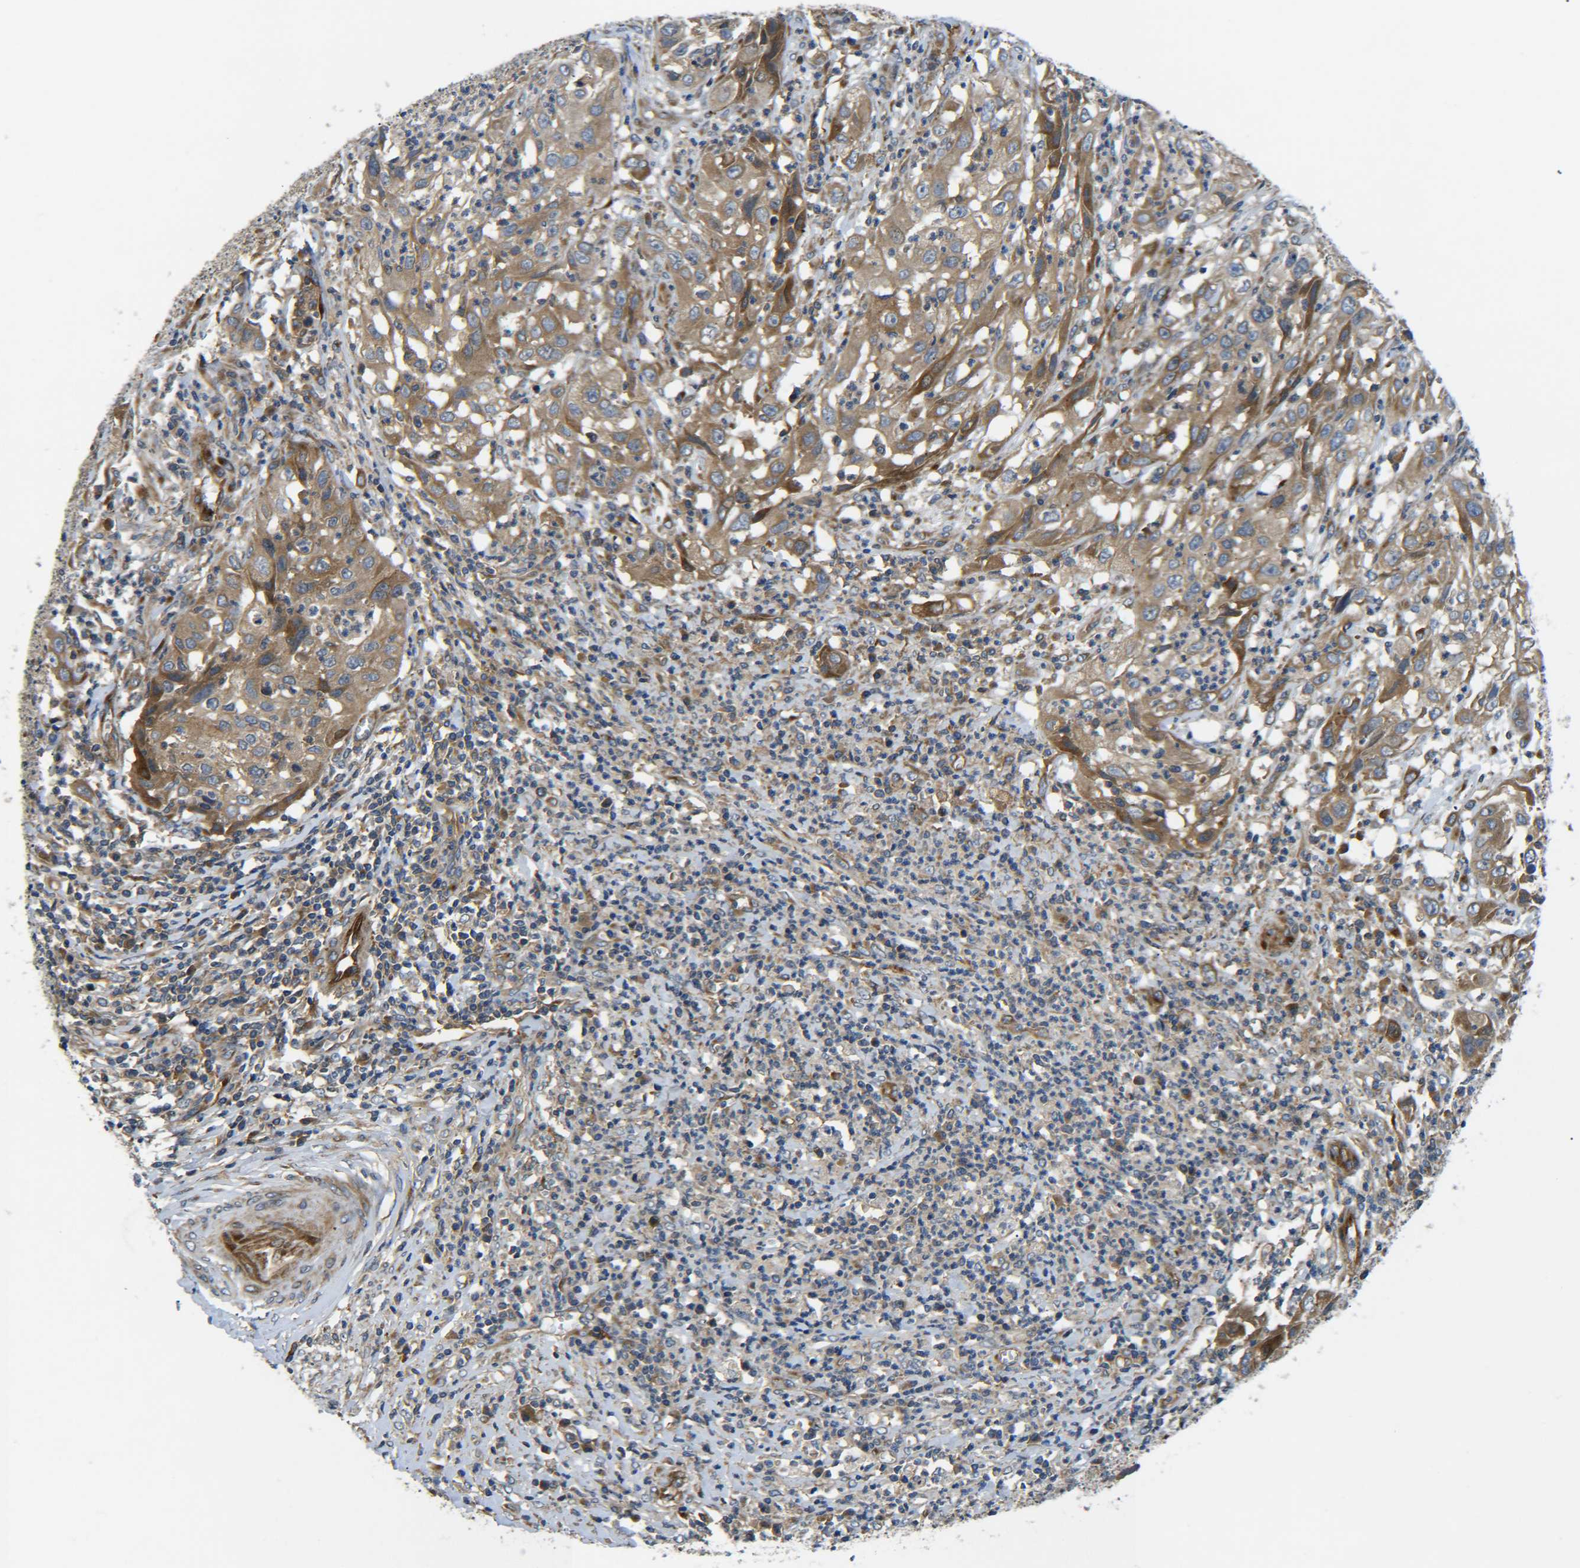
{"staining": {"intensity": "moderate", "quantity": ">75%", "location": "cytoplasmic/membranous"}, "tissue": "cervical cancer", "cell_type": "Tumor cells", "image_type": "cancer", "snomed": [{"axis": "morphology", "description": "Squamous cell carcinoma, NOS"}, {"axis": "topography", "description": "Cervix"}], "caption": "A histopathology image showing moderate cytoplasmic/membranous expression in about >75% of tumor cells in cervical cancer (squamous cell carcinoma), as visualized by brown immunohistochemical staining.", "gene": "LRCH3", "patient": {"sex": "female", "age": 32}}